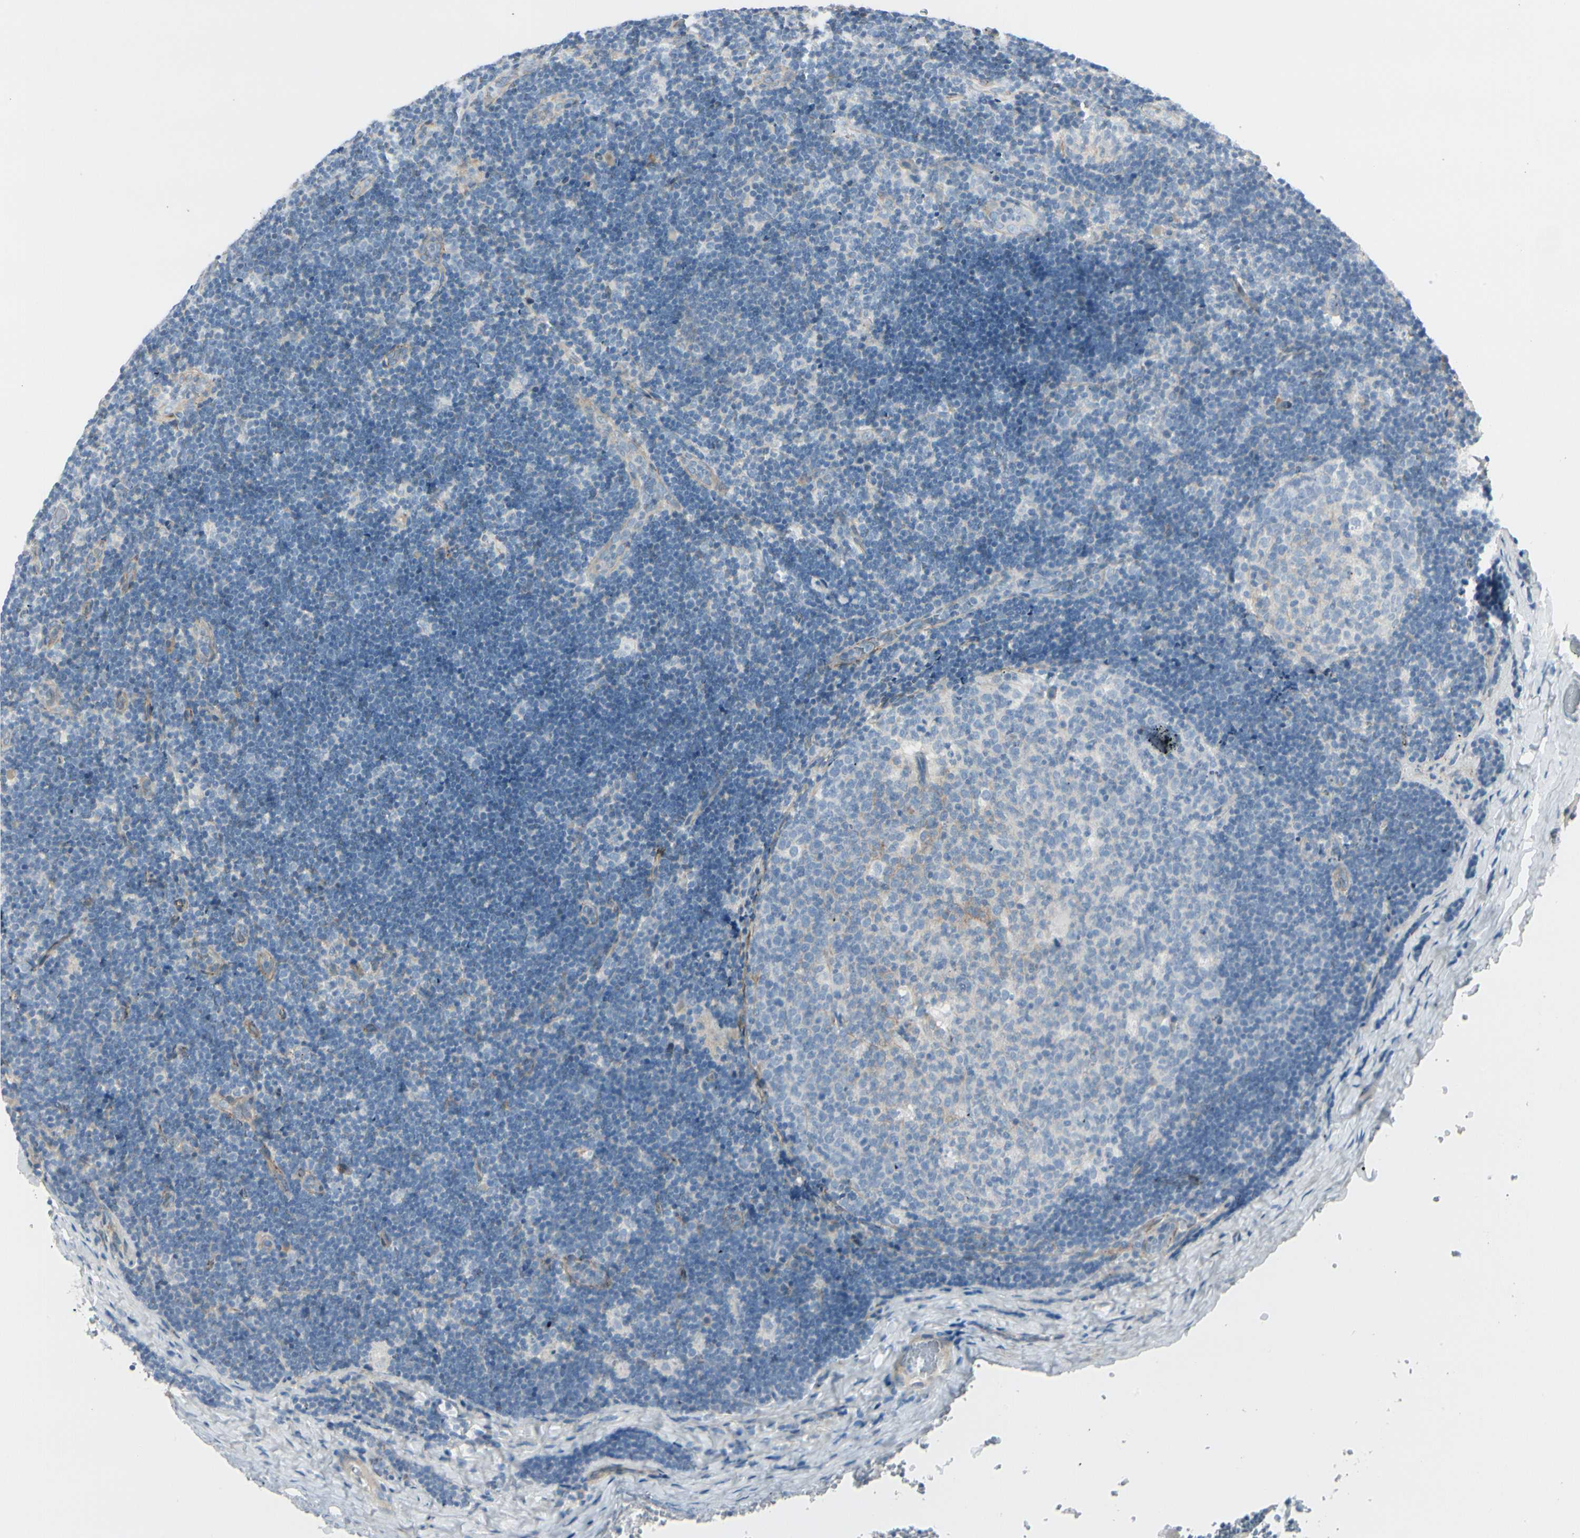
{"staining": {"intensity": "weak", "quantity": "<25%", "location": "cytoplasmic/membranous"}, "tissue": "lymph node", "cell_type": "Germinal center cells", "image_type": "normal", "snomed": [{"axis": "morphology", "description": "Normal tissue, NOS"}, {"axis": "topography", "description": "Lymph node"}], "caption": "High magnification brightfield microscopy of unremarkable lymph node stained with DAB (3,3'-diaminobenzidine) (brown) and counterstained with hematoxylin (blue): germinal center cells show no significant positivity.", "gene": "CACNA2D1", "patient": {"sex": "female", "age": 14}}